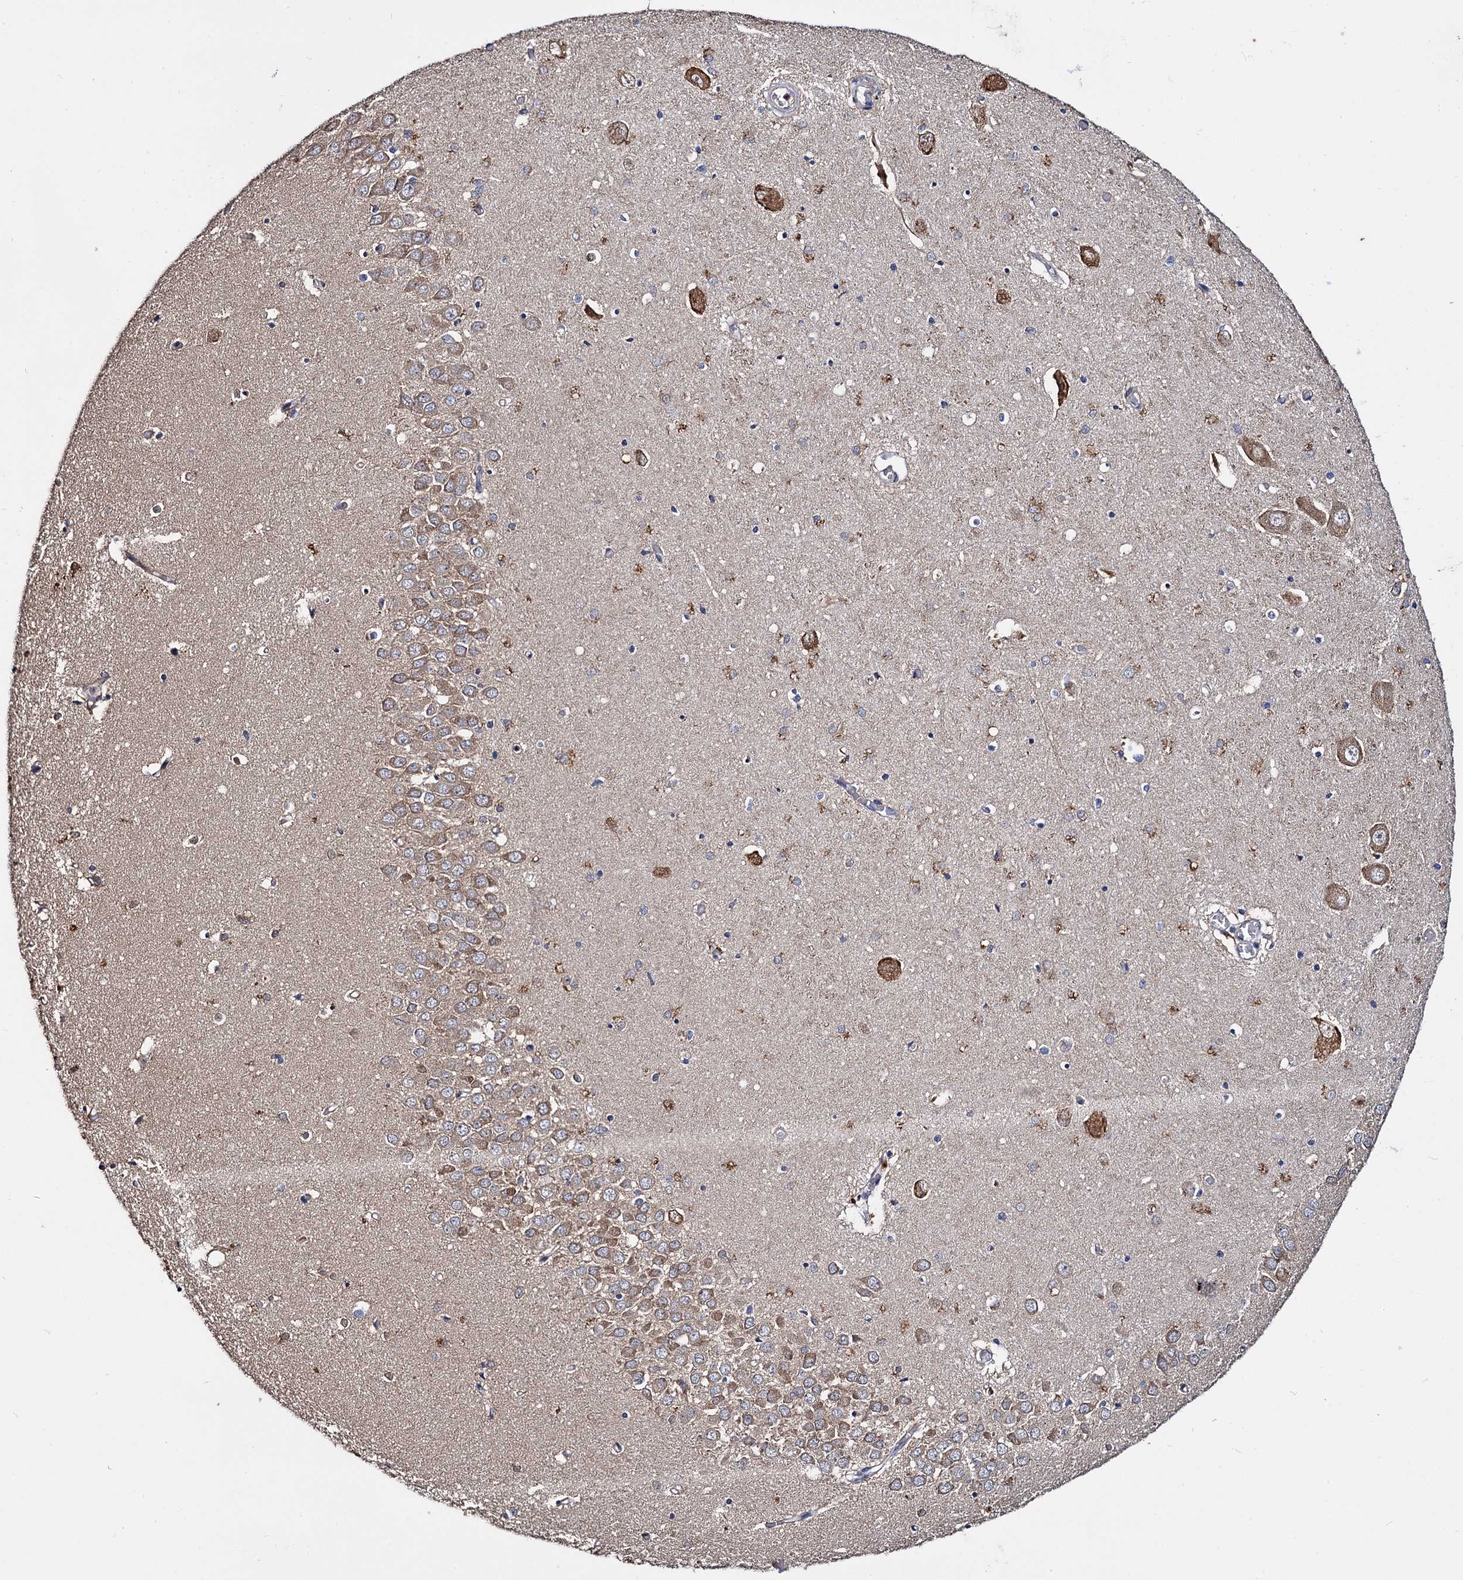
{"staining": {"intensity": "moderate", "quantity": "<25%", "location": "cytoplasmic/membranous"}, "tissue": "hippocampus", "cell_type": "Glial cells", "image_type": "normal", "snomed": [{"axis": "morphology", "description": "Normal tissue, NOS"}, {"axis": "topography", "description": "Hippocampus"}], "caption": "Benign hippocampus exhibits moderate cytoplasmic/membranous positivity in approximately <25% of glial cells.", "gene": "CEP192", "patient": {"sex": "male", "age": 70}}